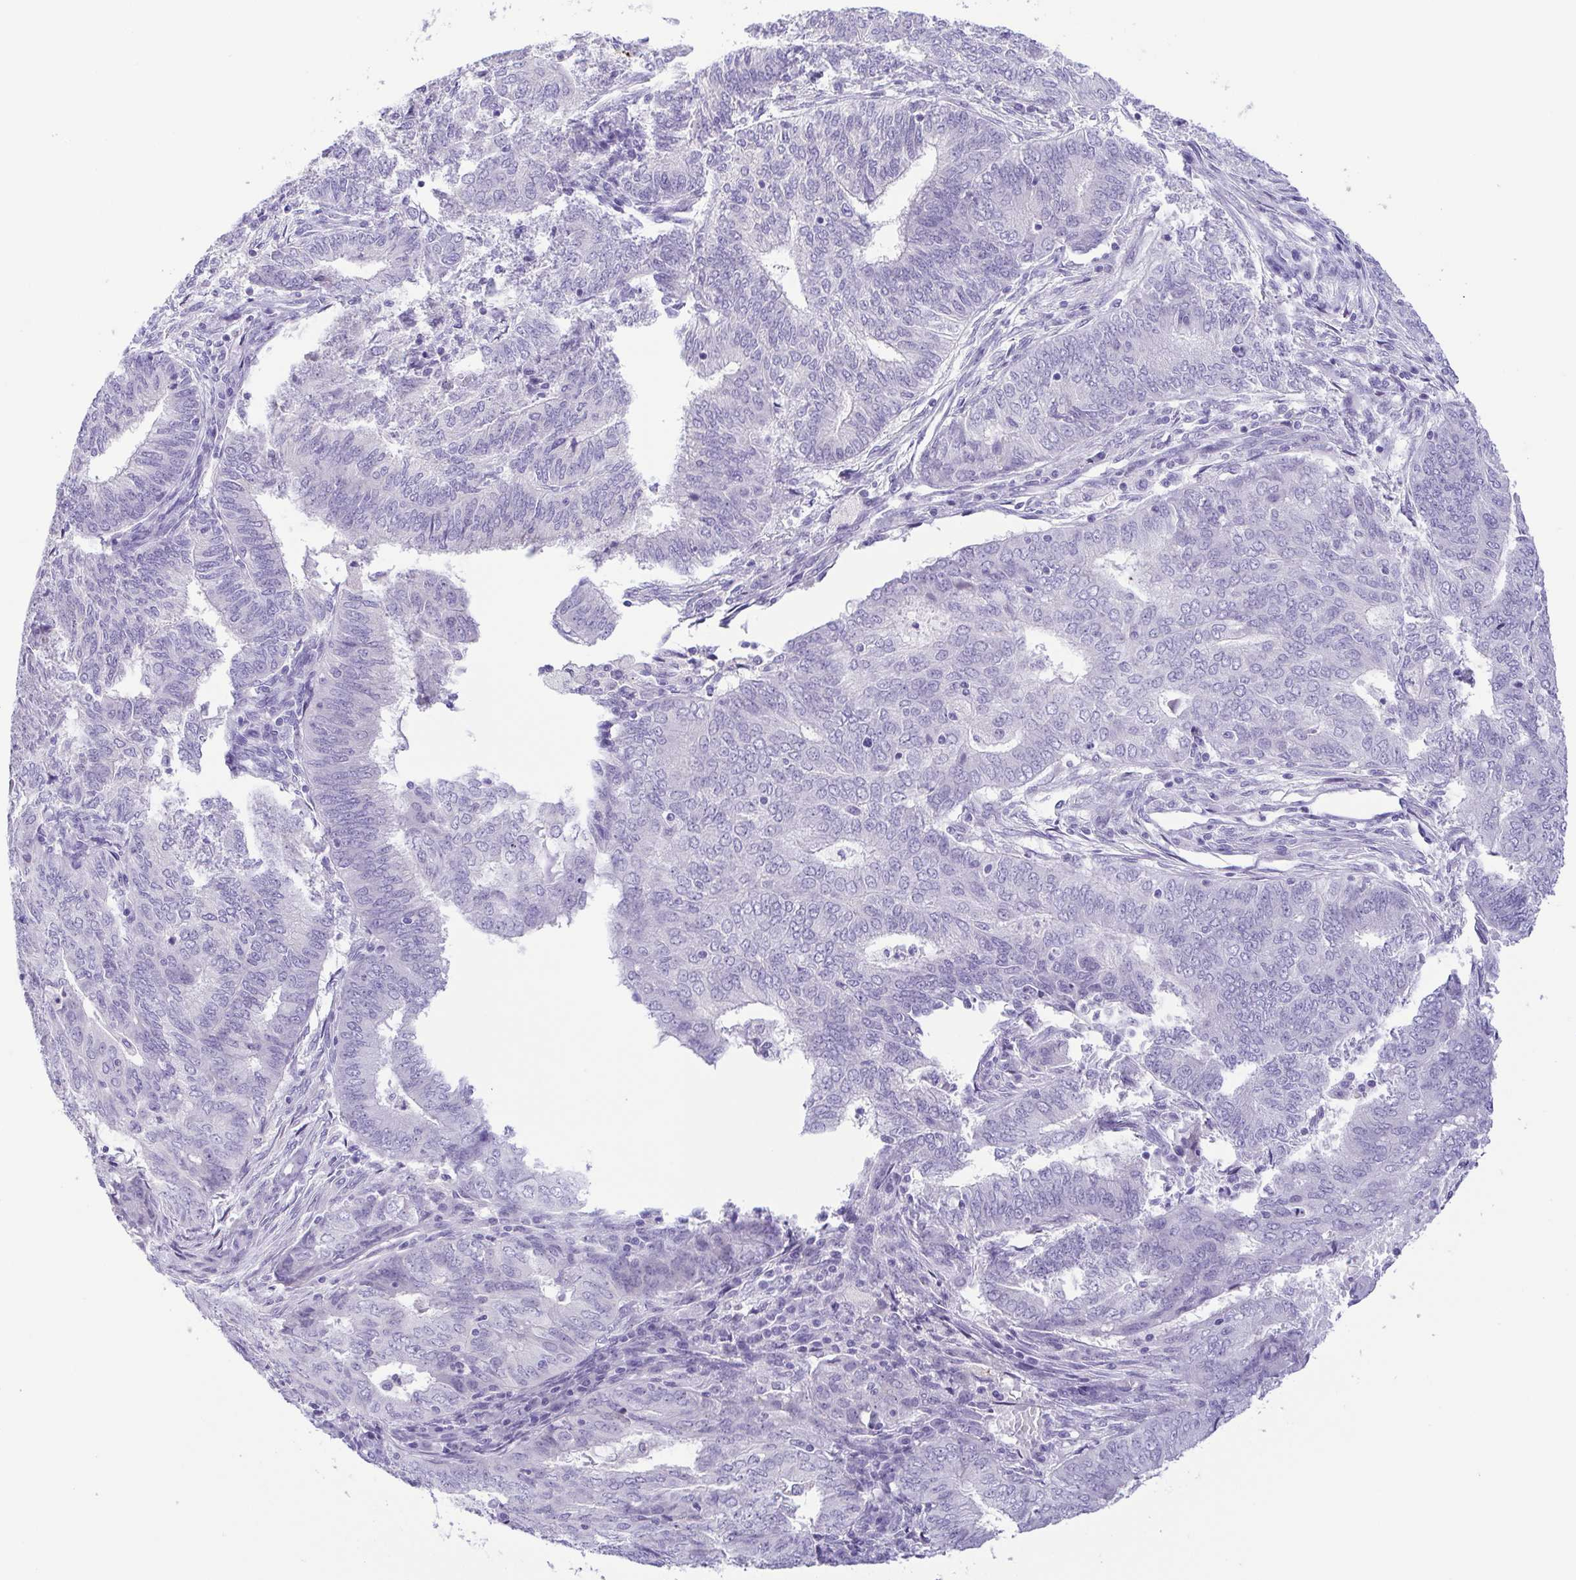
{"staining": {"intensity": "negative", "quantity": "none", "location": "none"}, "tissue": "endometrial cancer", "cell_type": "Tumor cells", "image_type": "cancer", "snomed": [{"axis": "morphology", "description": "Adenocarcinoma, NOS"}, {"axis": "topography", "description": "Endometrium"}], "caption": "Immunohistochemical staining of endometrial adenocarcinoma demonstrates no significant staining in tumor cells.", "gene": "MYL7", "patient": {"sex": "female", "age": 62}}